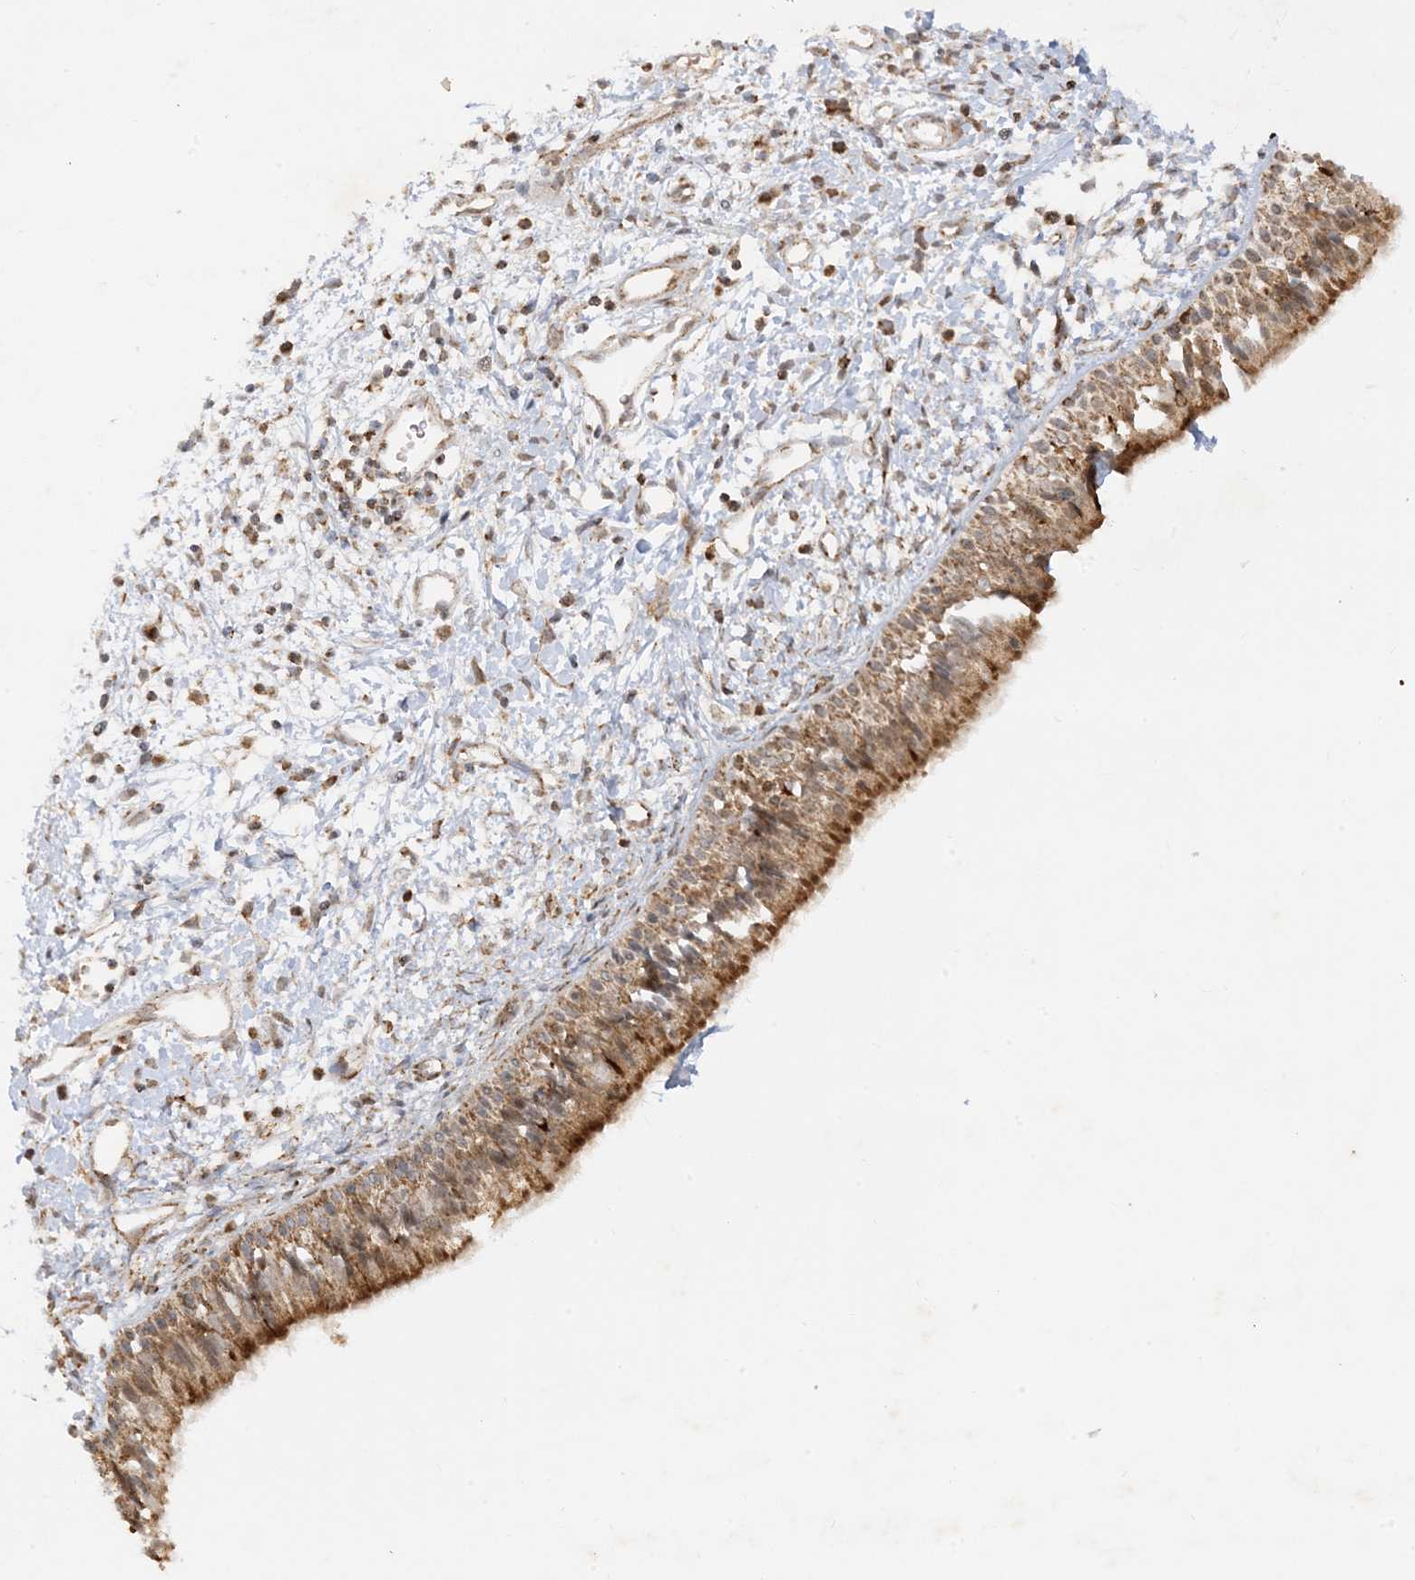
{"staining": {"intensity": "moderate", "quantity": ">75%", "location": "cytoplasmic/membranous"}, "tissue": "nasopharynx", "cell_type": "Respiratory epithelial cells", "image_type": "normal", "snomed": [{"axis": "morphology", "description": "Normal tissue, NOS"}, {"axis": "topography", "description": "Nasopharynx"}], "caption": "Protein expression analysis of benign human nasopharynx reveals moderate cytoplasmic/membranous positivity in about >75% of respiratory epithelial cells. The staining was performed using DAB to visualize the protein expression in brown, while the nuclei were stained in blue with hematoxylin (Magnification: 20x).", "gene": "NDUFAF3", "patient": {"sex": "male", "age": 22}}